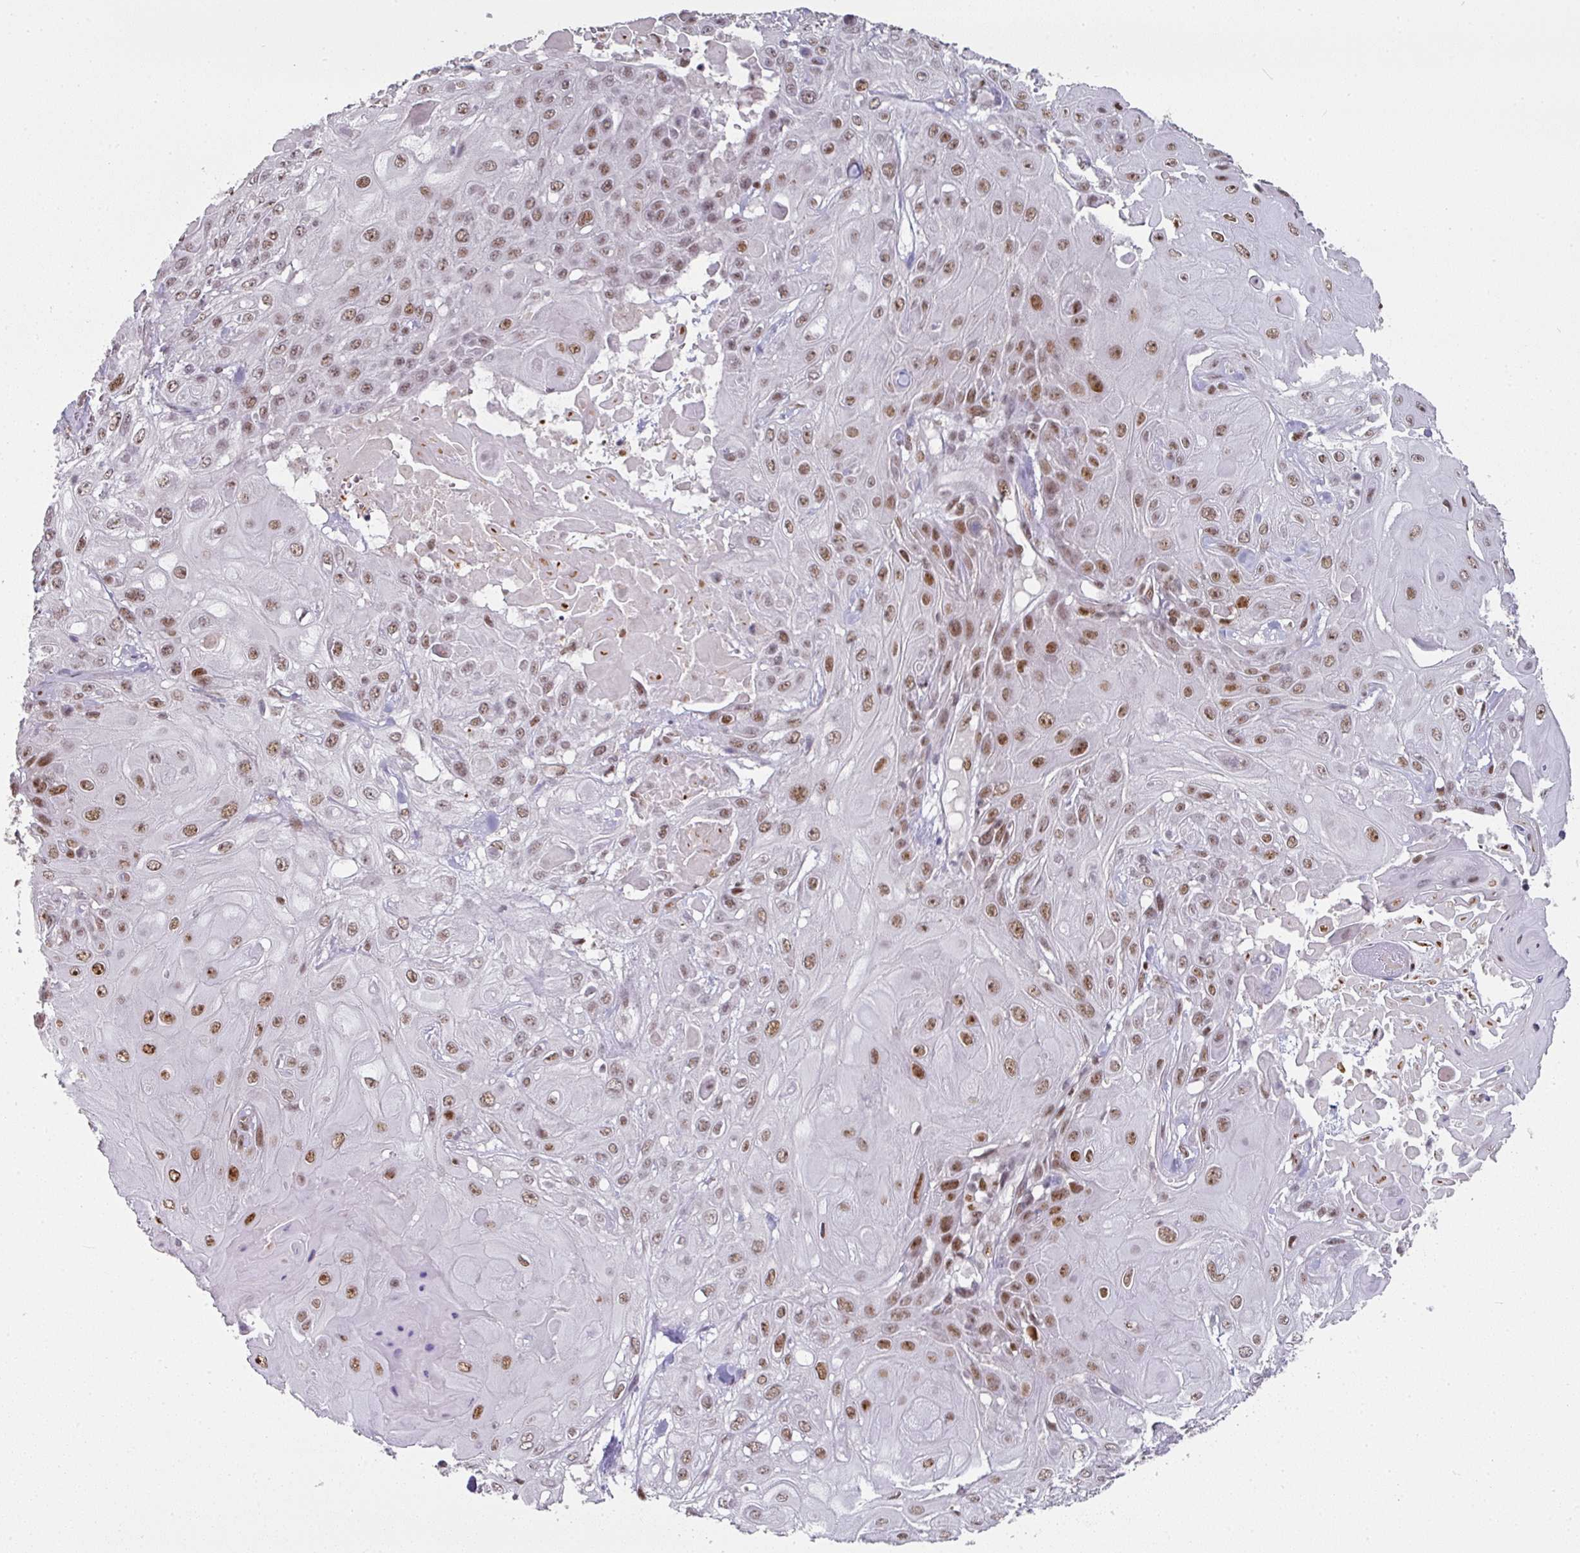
{"staining": {"intensity": "moderate", "quantity": ">75%", "location": "nuclear"}, "tissue": "skin cancer", "cell_type": "Tumor cells", "image_type": "cancer", "snomed": [{"axis": "morphology", "description": "Normal tissue, NOS"}, {"axis": "morphology", "description": "Squamous cell carcinoma, NOS"}, {"axis": "topography", "description": "Skin"}, {"axis": "topography", "description": "Cartilage tissue"}], "caption": "The photomicrograph shows immunohistochemical staining of squamous cell carcinoma (skin). There is moderate nuclear expression is seen in about >75% of tumor cells.", "gene": "RAD50", "patient": {"sex": "female", "age": 79}}